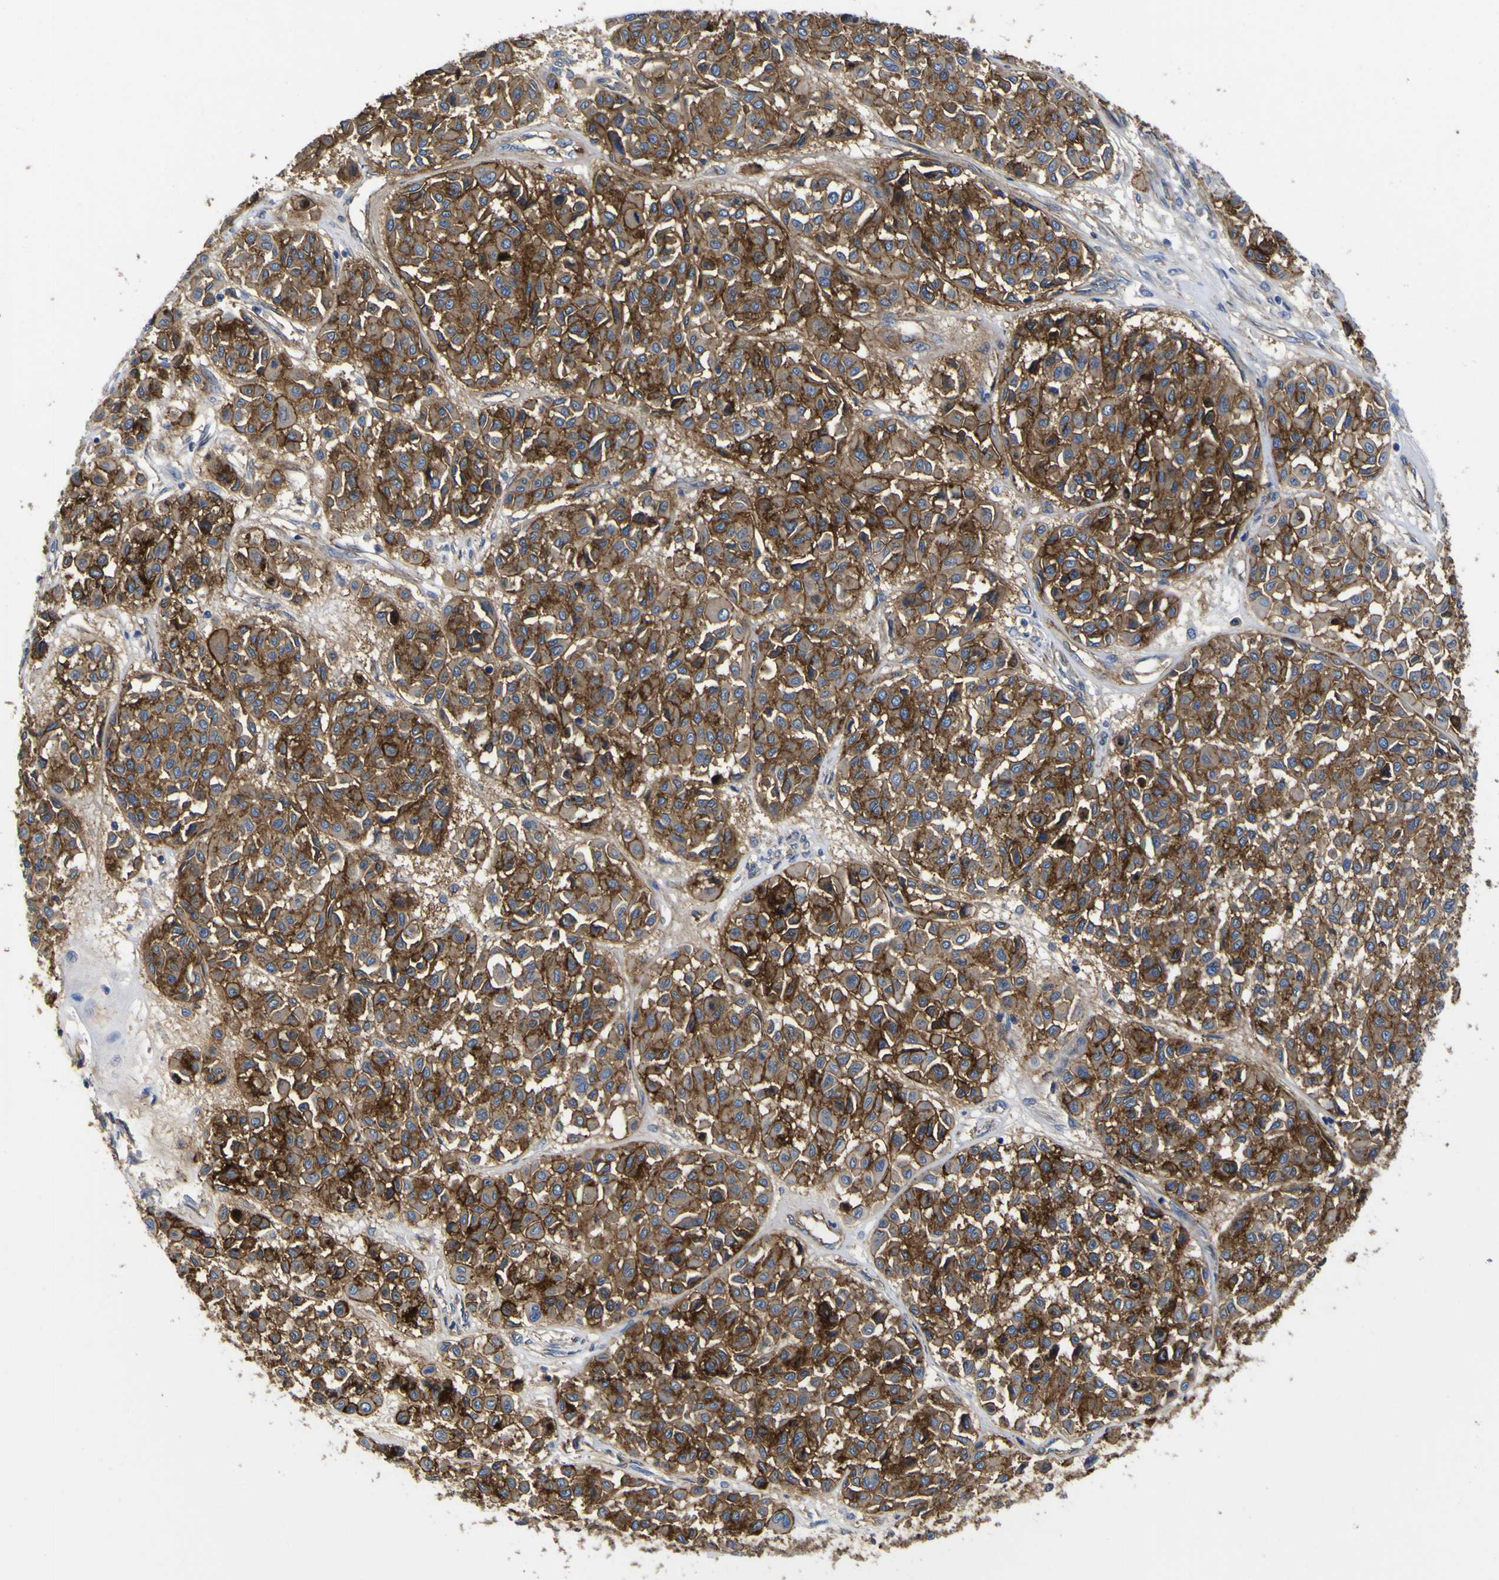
{"staining": {"intensity": "moderate", "quantity": ">75%", "location": "cytoplasmic/membranous"}, "tissue": "melanoma", "cell_type": "Tumor cells", "image_type": "cancer", "snomed": [{"axis": "morphology", "description": "Malignant melanoma, Metastatic site"}, {"axis": "topography", "description": "Soft tissue"}], "caption": "Approximately >75% of tumor cells in human malignant melanoma (metastatic site) reveal moderate cytoplasmic/membranous protein positivity as visualized by brown immunohistochemical staining.", "gene": "CD151", "patient": {"sex": "male", "age": 41}}